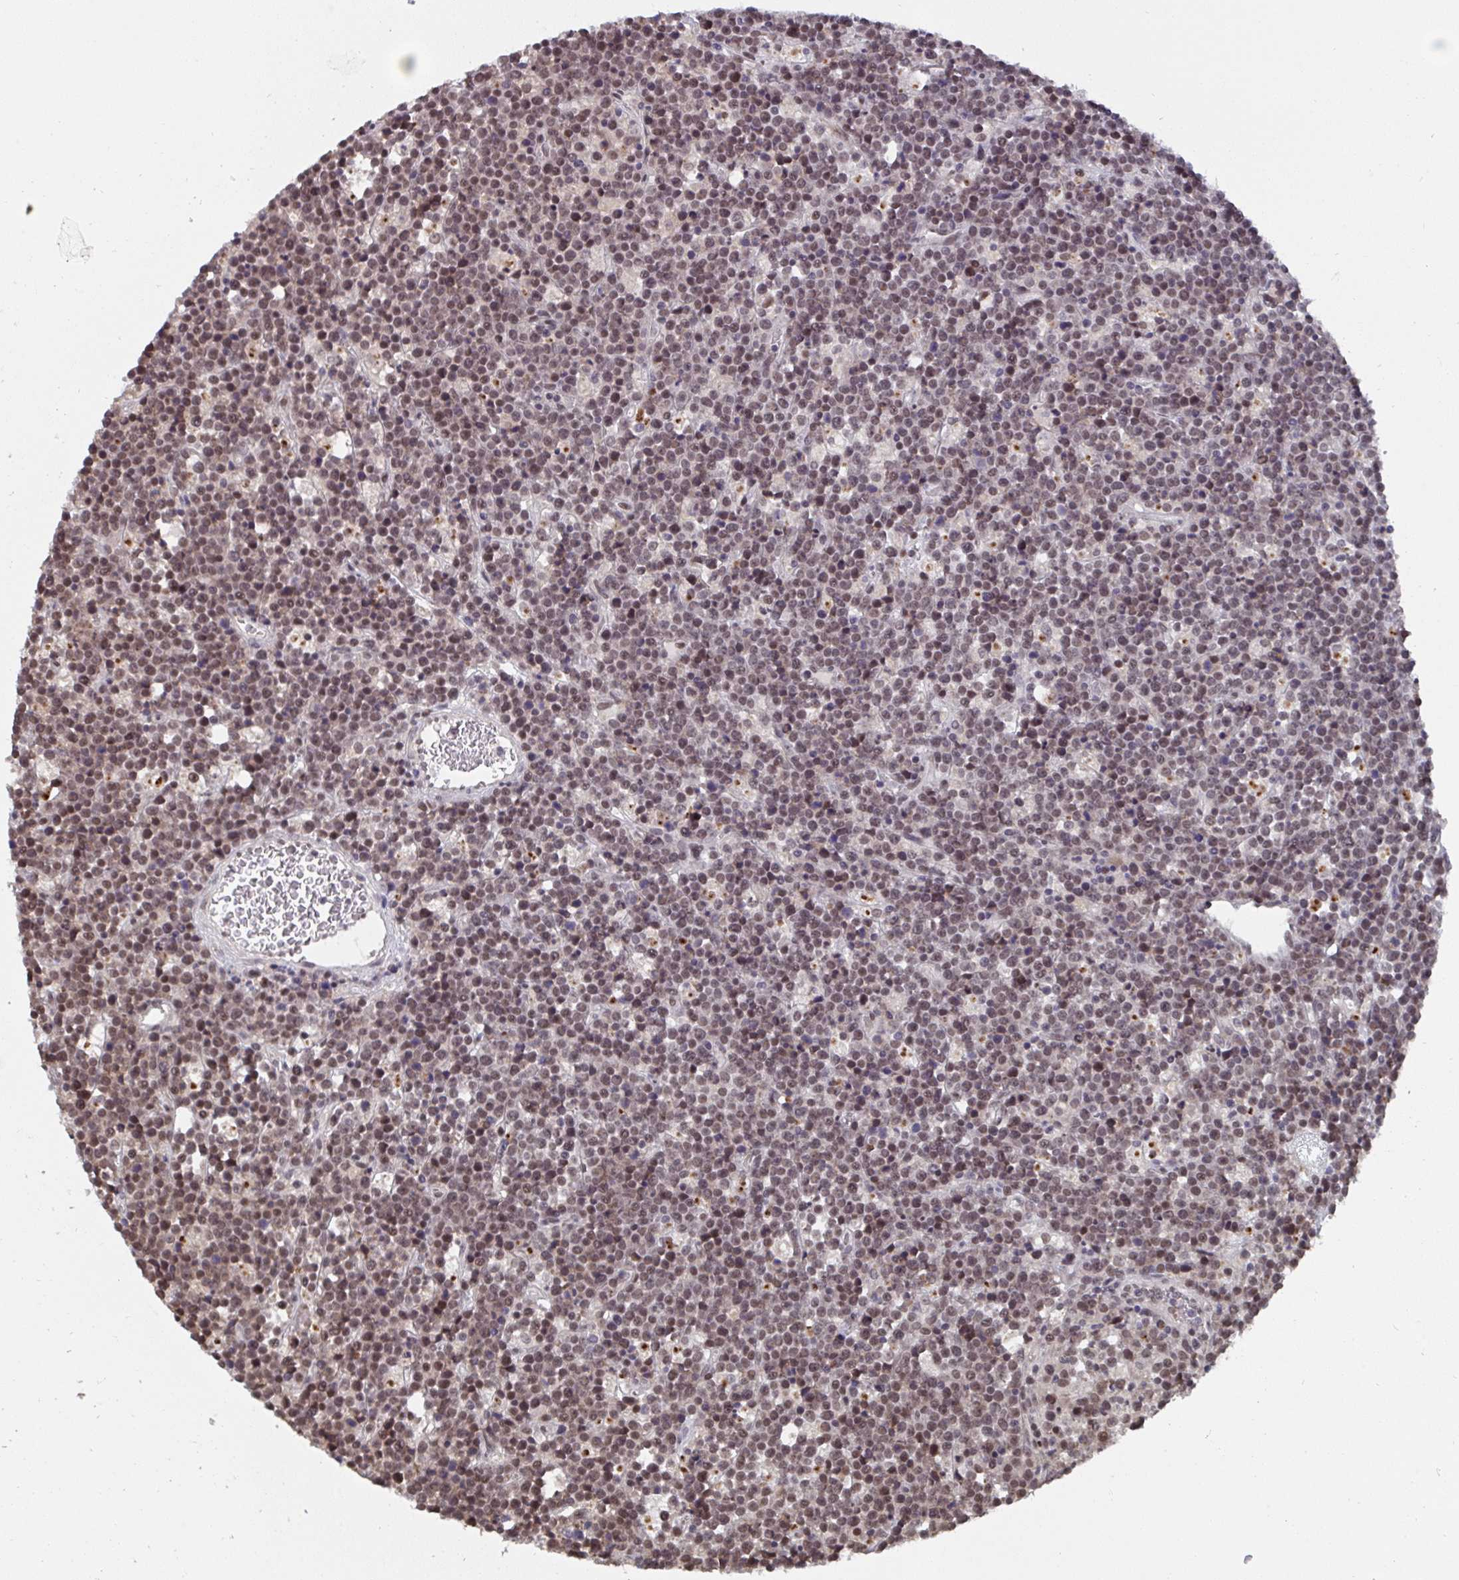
{"staining": {"intensity": "moderate", "quantity": ">75%", "location": "nuclear"}, "tissue": "lymphoma", "cell_type": "Tumor cells", "image_type": "cancer", "snomed": [{"axis": "morphology", "description": "Malignant lymphoma, non-Hodgkin's type, High grade"}, {"axis": "topography", "description": "Ovary"}], "caption": "A brown stain highlights moderate nuclear staining of a protein in human lymphoma tumor cells. The staining was performed using DAB (3,3'-diaminobenzidine), with brown indicating positive protein expression. Nuclei are stained blue with hematoxylin.", "gene": "JMJD1C", "patient": {"sex": "female", "age": 56}}